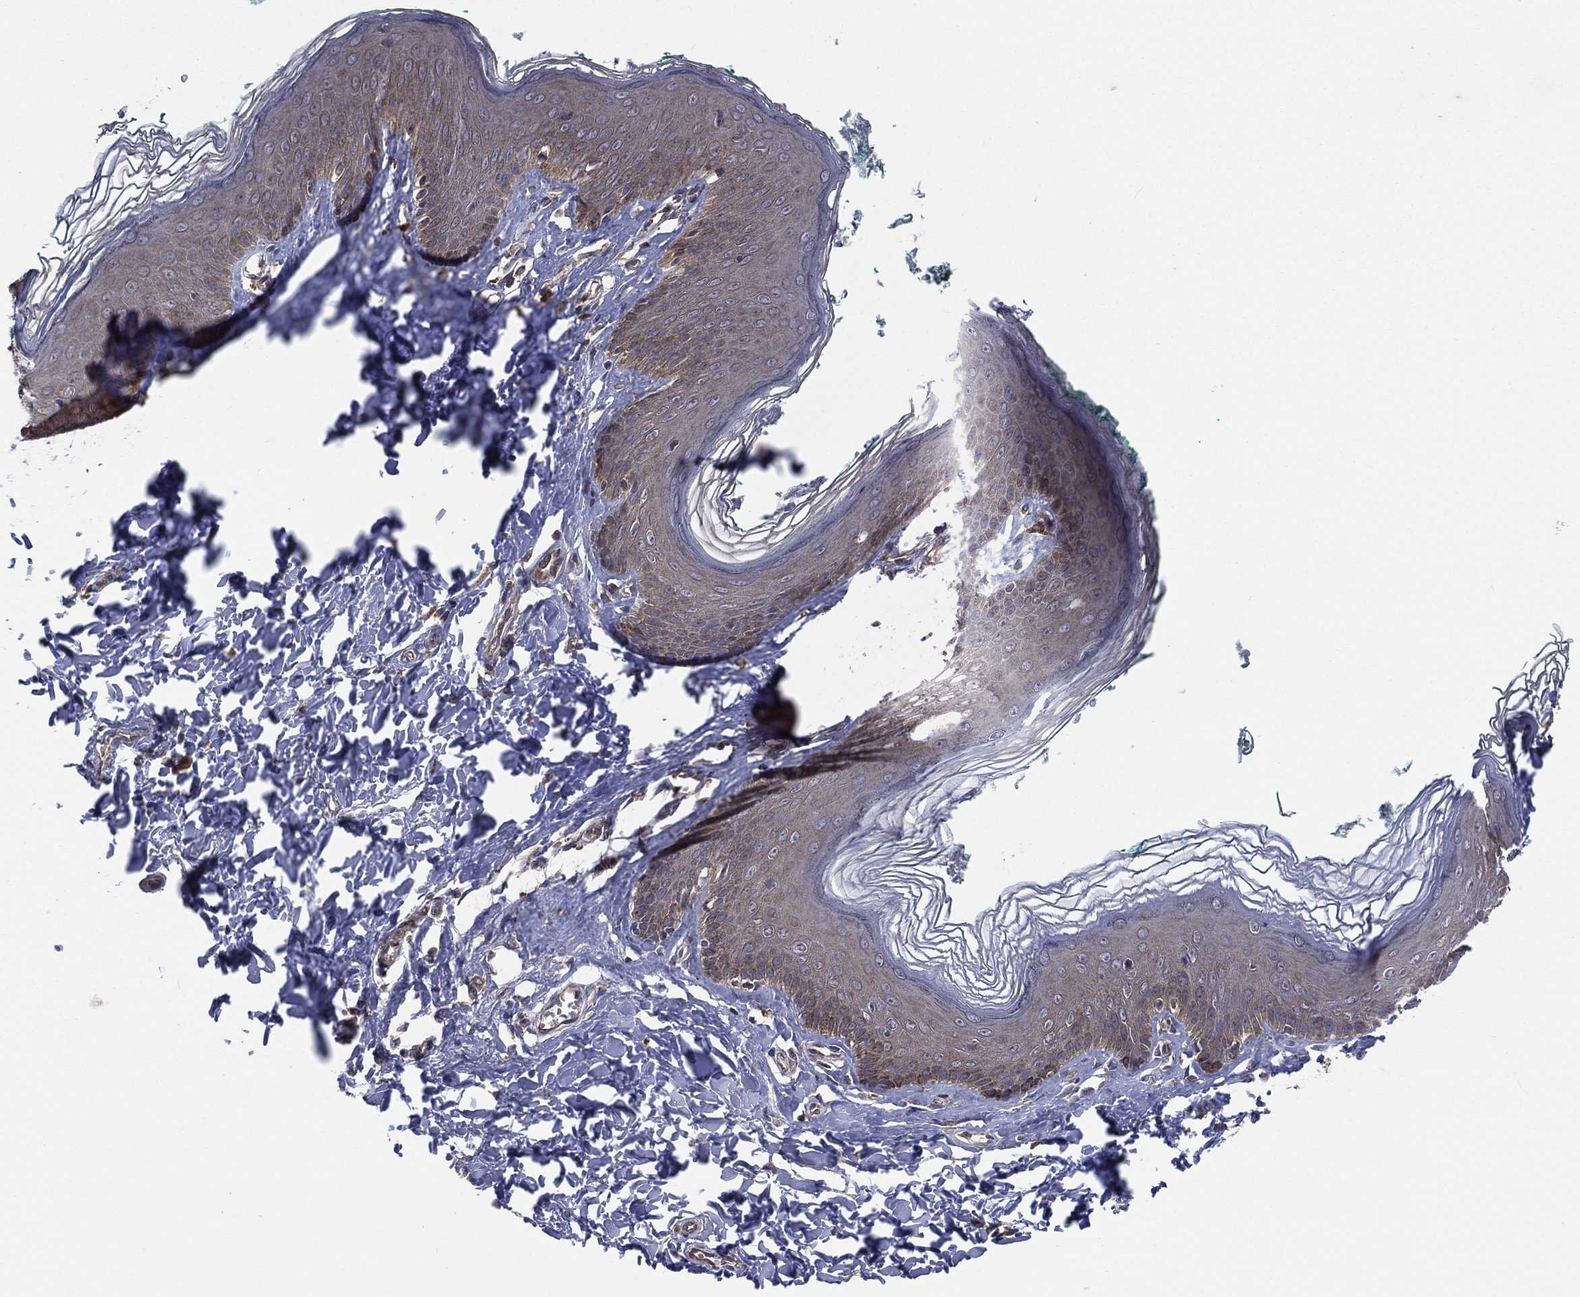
{"staining": {"intensity": "weak", "quantity": "<25%", "location": "cytoplasmic/membranous"}, "tissue": "skin", "cell_type": "Epidermal cells", "image_type": "normal", "snomed": [{"axis": "morphology", "description": "Normal tissue, NOS"}, {"axis": "topography", "description": "Vulva"}], "caption": "High power microscopy photomicrograph of an immunohistochemistry (IHC) photomicrograph of normal skin, revealing no significant expression in epidermal cells. The staining was performed using DAB (3,3'-diaminobenzidine) to visualize the protein expression in brown, while the nuclei were stained in blue with hematoxylin (Magnification: 20x).", "gene": "C2orf76", "patient": {"sex": "female", "age": 66}}